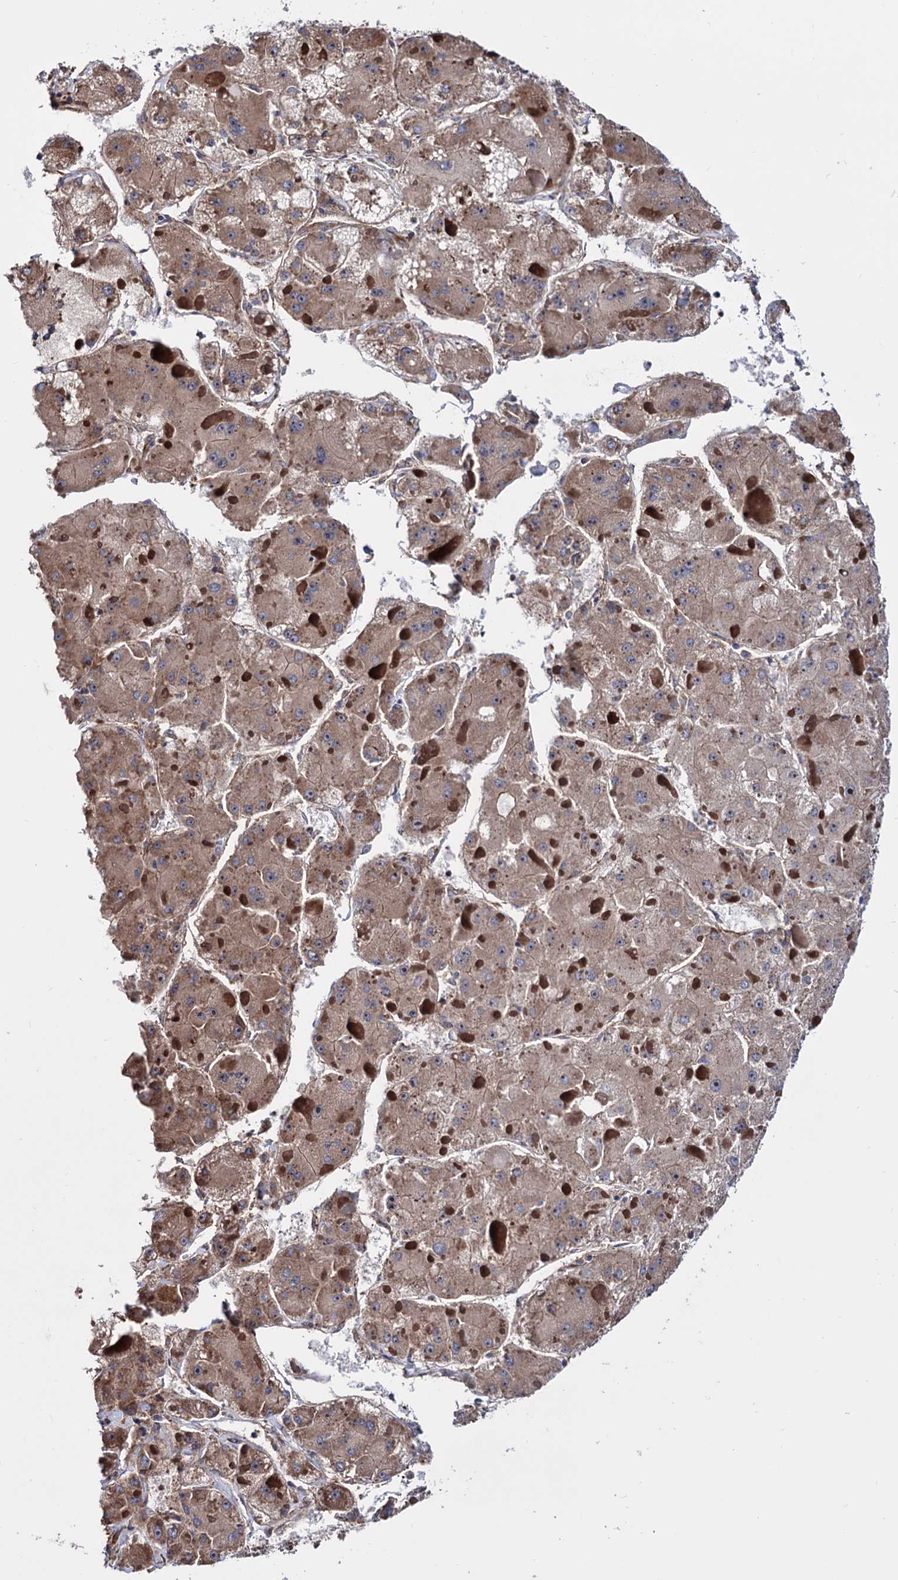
{"staining": {"intensity": "weak", "quantity": ">75%", "location": "cytoplasmic/membranous"}, "tissue": "liver cancer", "cell_type": "Tumor cells", "image_type": "cancer", "snomed": [{"axis": "morphology", "description": "Carcinoma, Hepatocellular, NOS"}, {"axis": "topography", "description": "Liver"}], "caption": "Human liver cancer stained for a protein (brown) demonstrates weak cytoplasmic/membranous positive positivity in about >75% of tumor cells.", "gene": "FERMT2", "patient": {"sex": "female", "age": 73}}